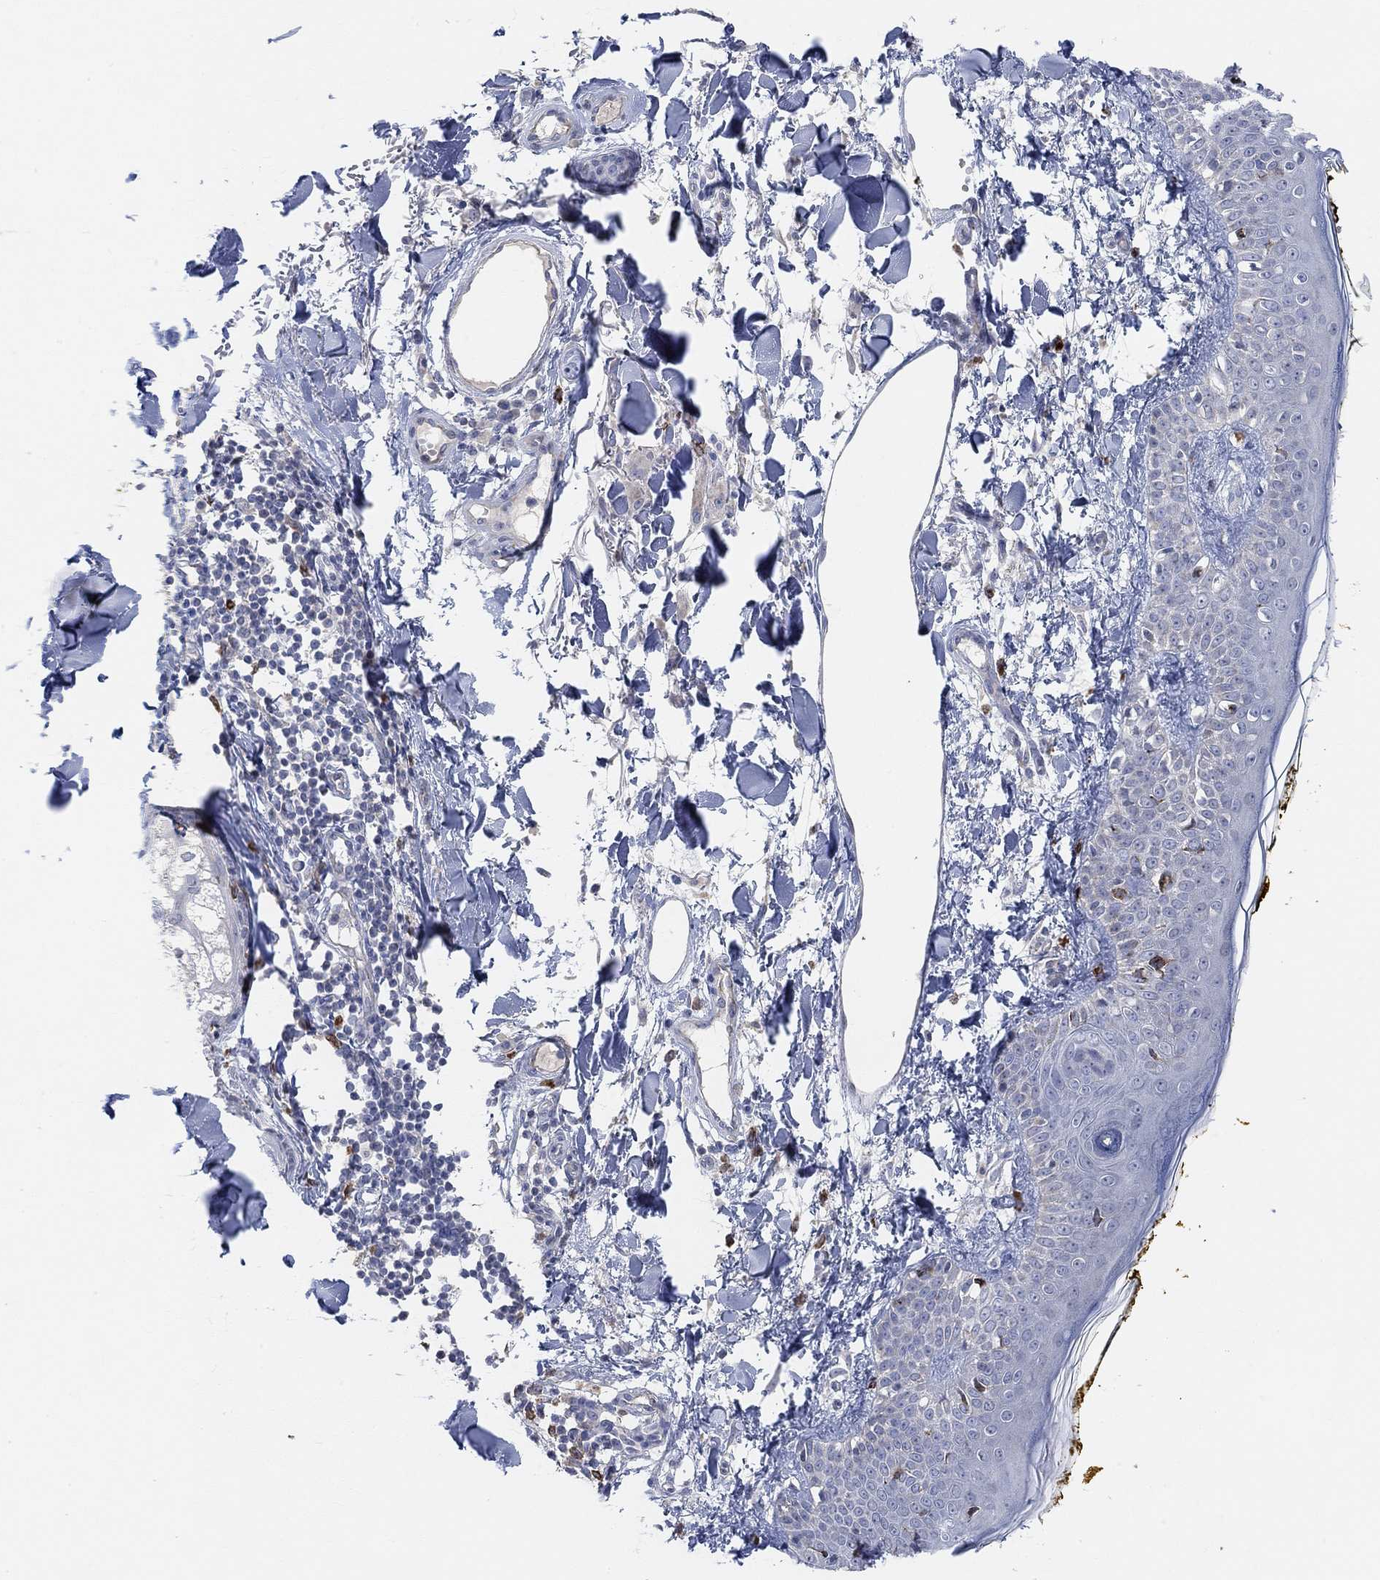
{"staining": {"intensity": "negative", "quantity": "none", "location": "none"}, "tissue": "skin", "cell_type": "Fibroblasts", "image_type": "normal", "snomed": [{"axis": "morphology", "description": "Normal tissue, NOS"}, {"axis": "topography", "description": "Skin"}], "caption": "IHC of benign skin shows no expression in fibroblasts. (DAB immunohistochemistry with hematoxylin counter stain).", "gene": "HCRTR1", "patient": {"sex": "male", "age": 76}}